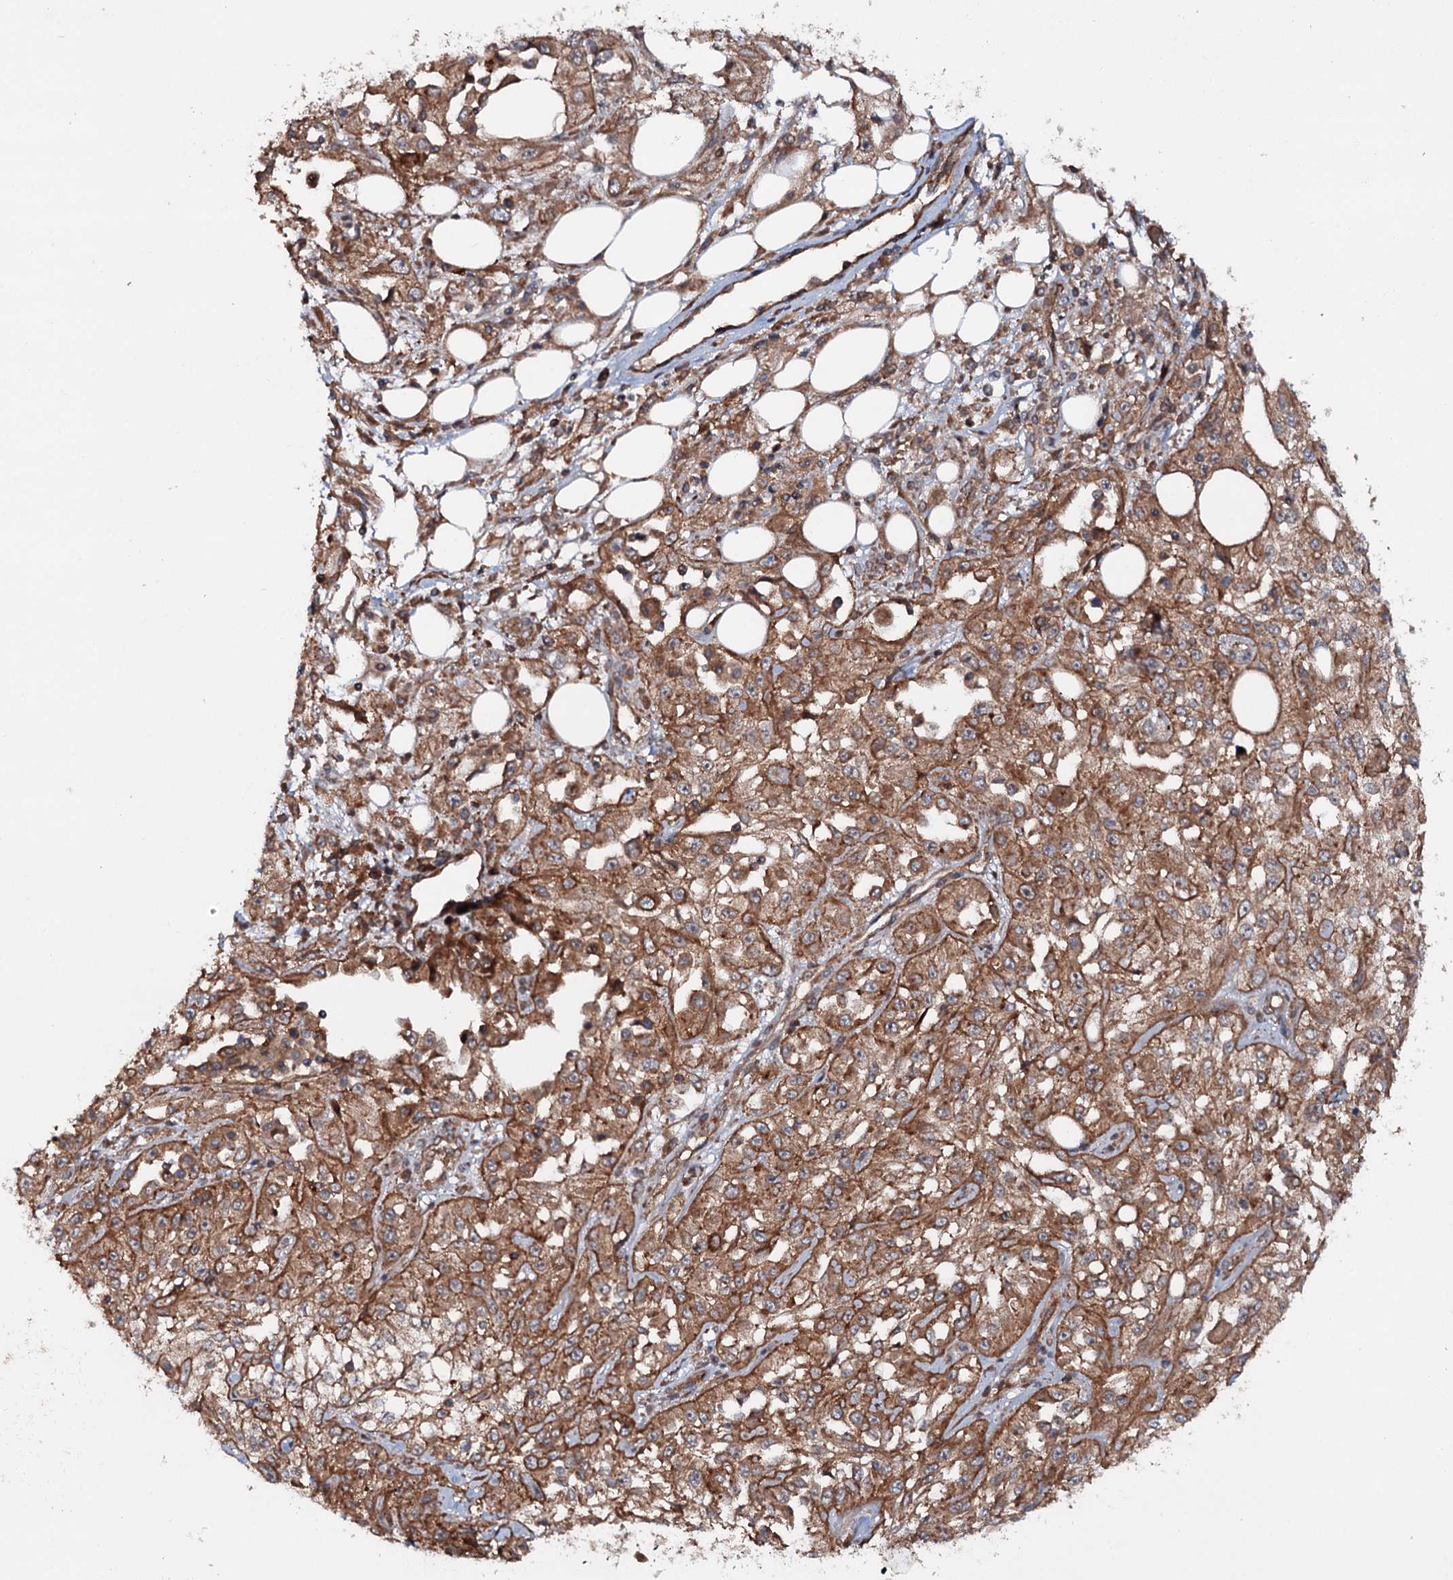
{"staining": {"intensity": "moderate", "quantity": ">75%", "location": "cytoplasmic/membranous"}, "tissue": "skin cancer", "cell_type": "Tumor cells", "image_type": "cancer", "snomed": [{"axis": "morphology", "description": "Squamous cell carcinoma, NOS"}, {"axis": "morphology", "description": "Squamous cell carcinoma, metastatic, NOS"}, {"axis": "topography", "description": "Skin"}, {"axis": "topography", "description": "Lymph node"}], "caption": "This is an image of immunohistochemistry (IHC) staining of skin cancer, which shows moderate expression in the cytoplasmic/membranous of tumor cells.", "gene": "ADGRG4", "patient": {"sex": "male", "age": 75}}